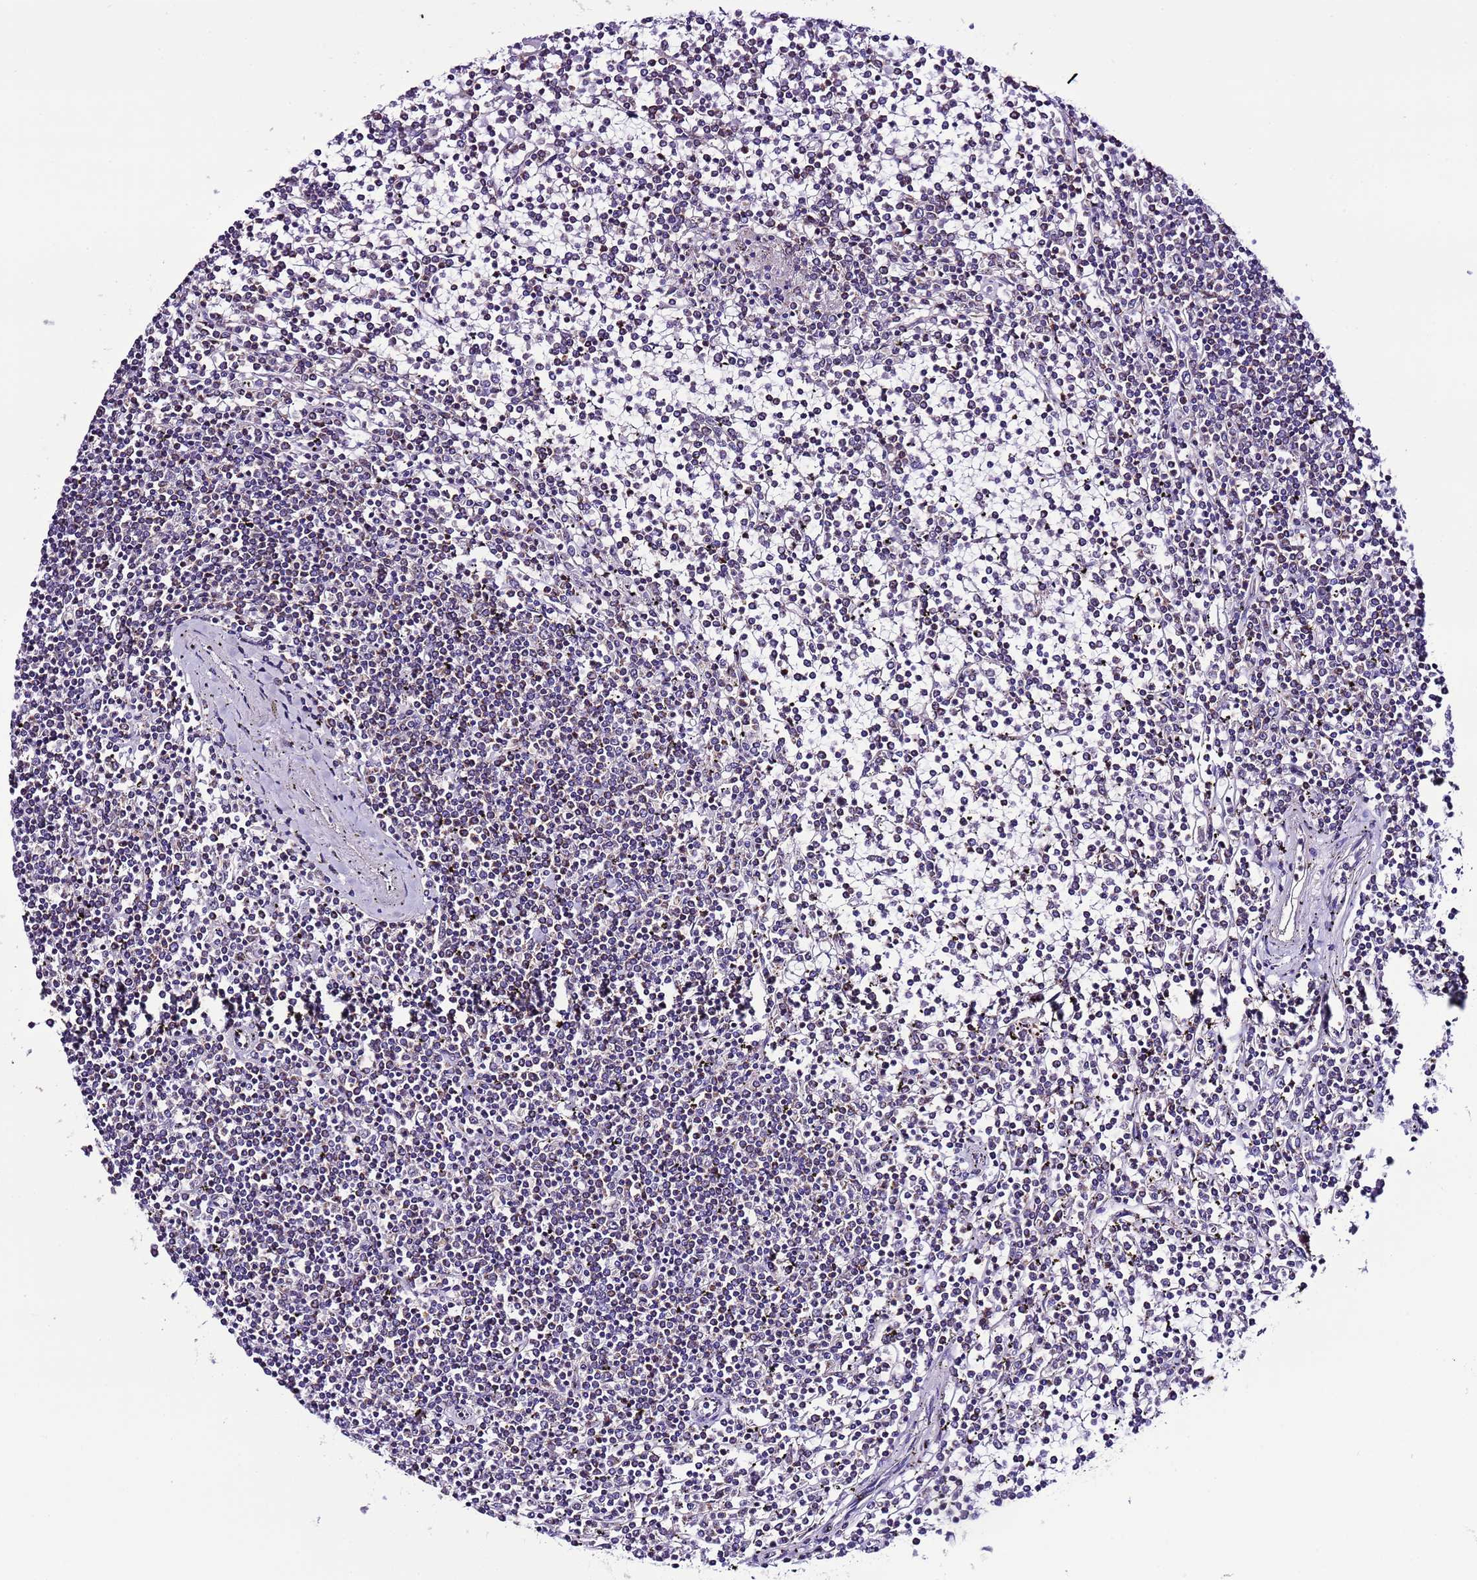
{"staining": {"intensity": "negative", "quantity": "none", "location": "none"}, "tissue": "lymphoma", "cell_type": "Tumor cells", "image_type": "cancer", "snomed": [{"axis": "morphology", "description": "Malignant lymphoma, non-Hodgkin's type, Low grade"}, {"axis": "topography", "description": "Spleen"}], "caption": "A histopathology image of malignant lymphoma, non-Hodgkin's type (low-grade) stained for a protein exhibits no brown staining in tumor cells.", "gene": "UEVLD", "patient": {"sex": "female", "age": 19}}